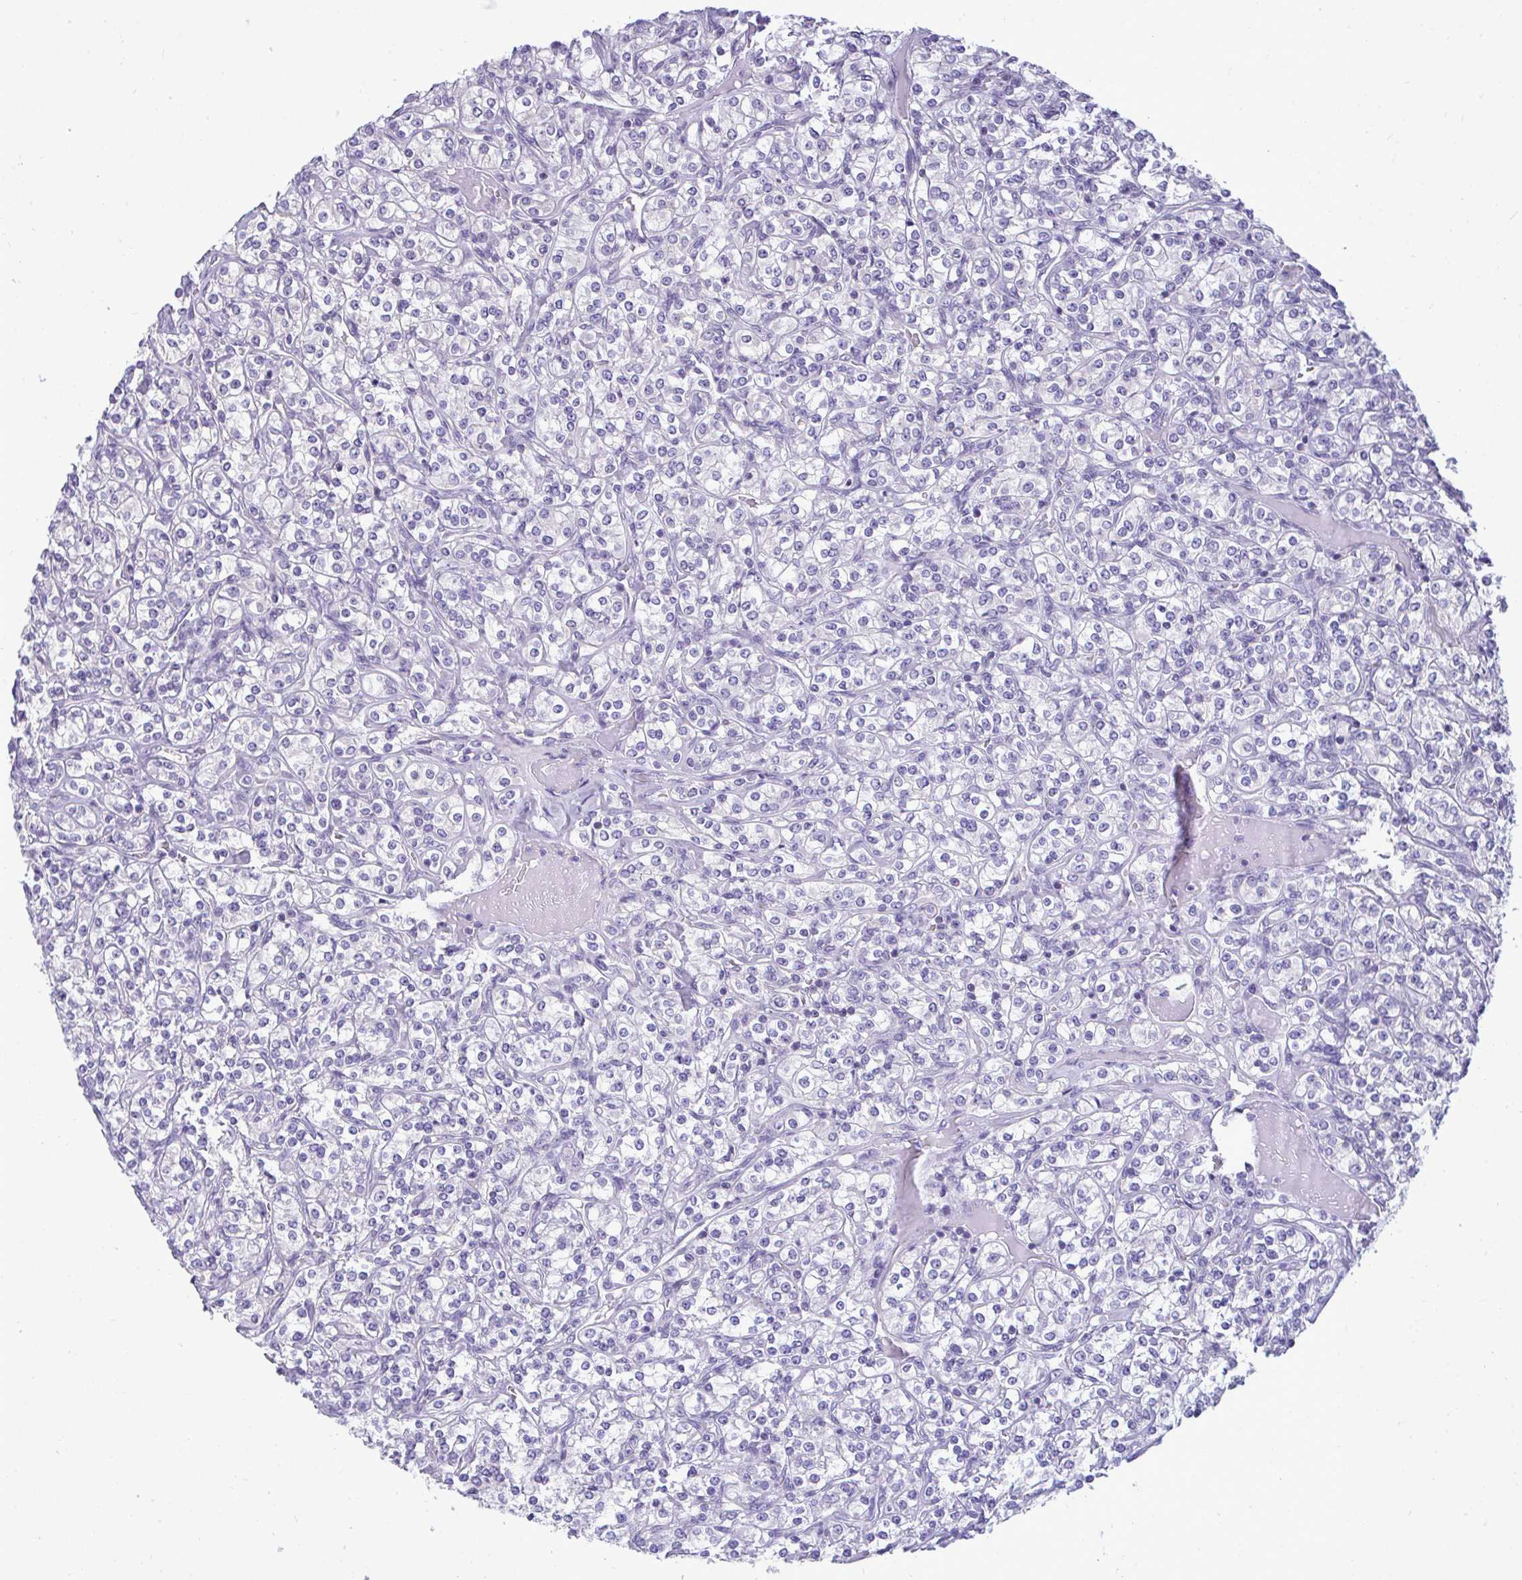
{"staining": {"intensity": "negative", "quantity": "none", "location": "none"}, "tissue": "renal cancer", "cell_type": "Tumor cells", "image_type": "cancer", "snomed": [{"axis": "morphology", "description": "Adenocarcinoma, NOS"}, {"axis": "topography", "description": "Kidney"}], "caption": "Human renal cancer stained for a protein using immunohistochemistry displays no positivity in tumor cells.", "gene": "PIGK", "patient": {"sex": "male", "age": 77}}